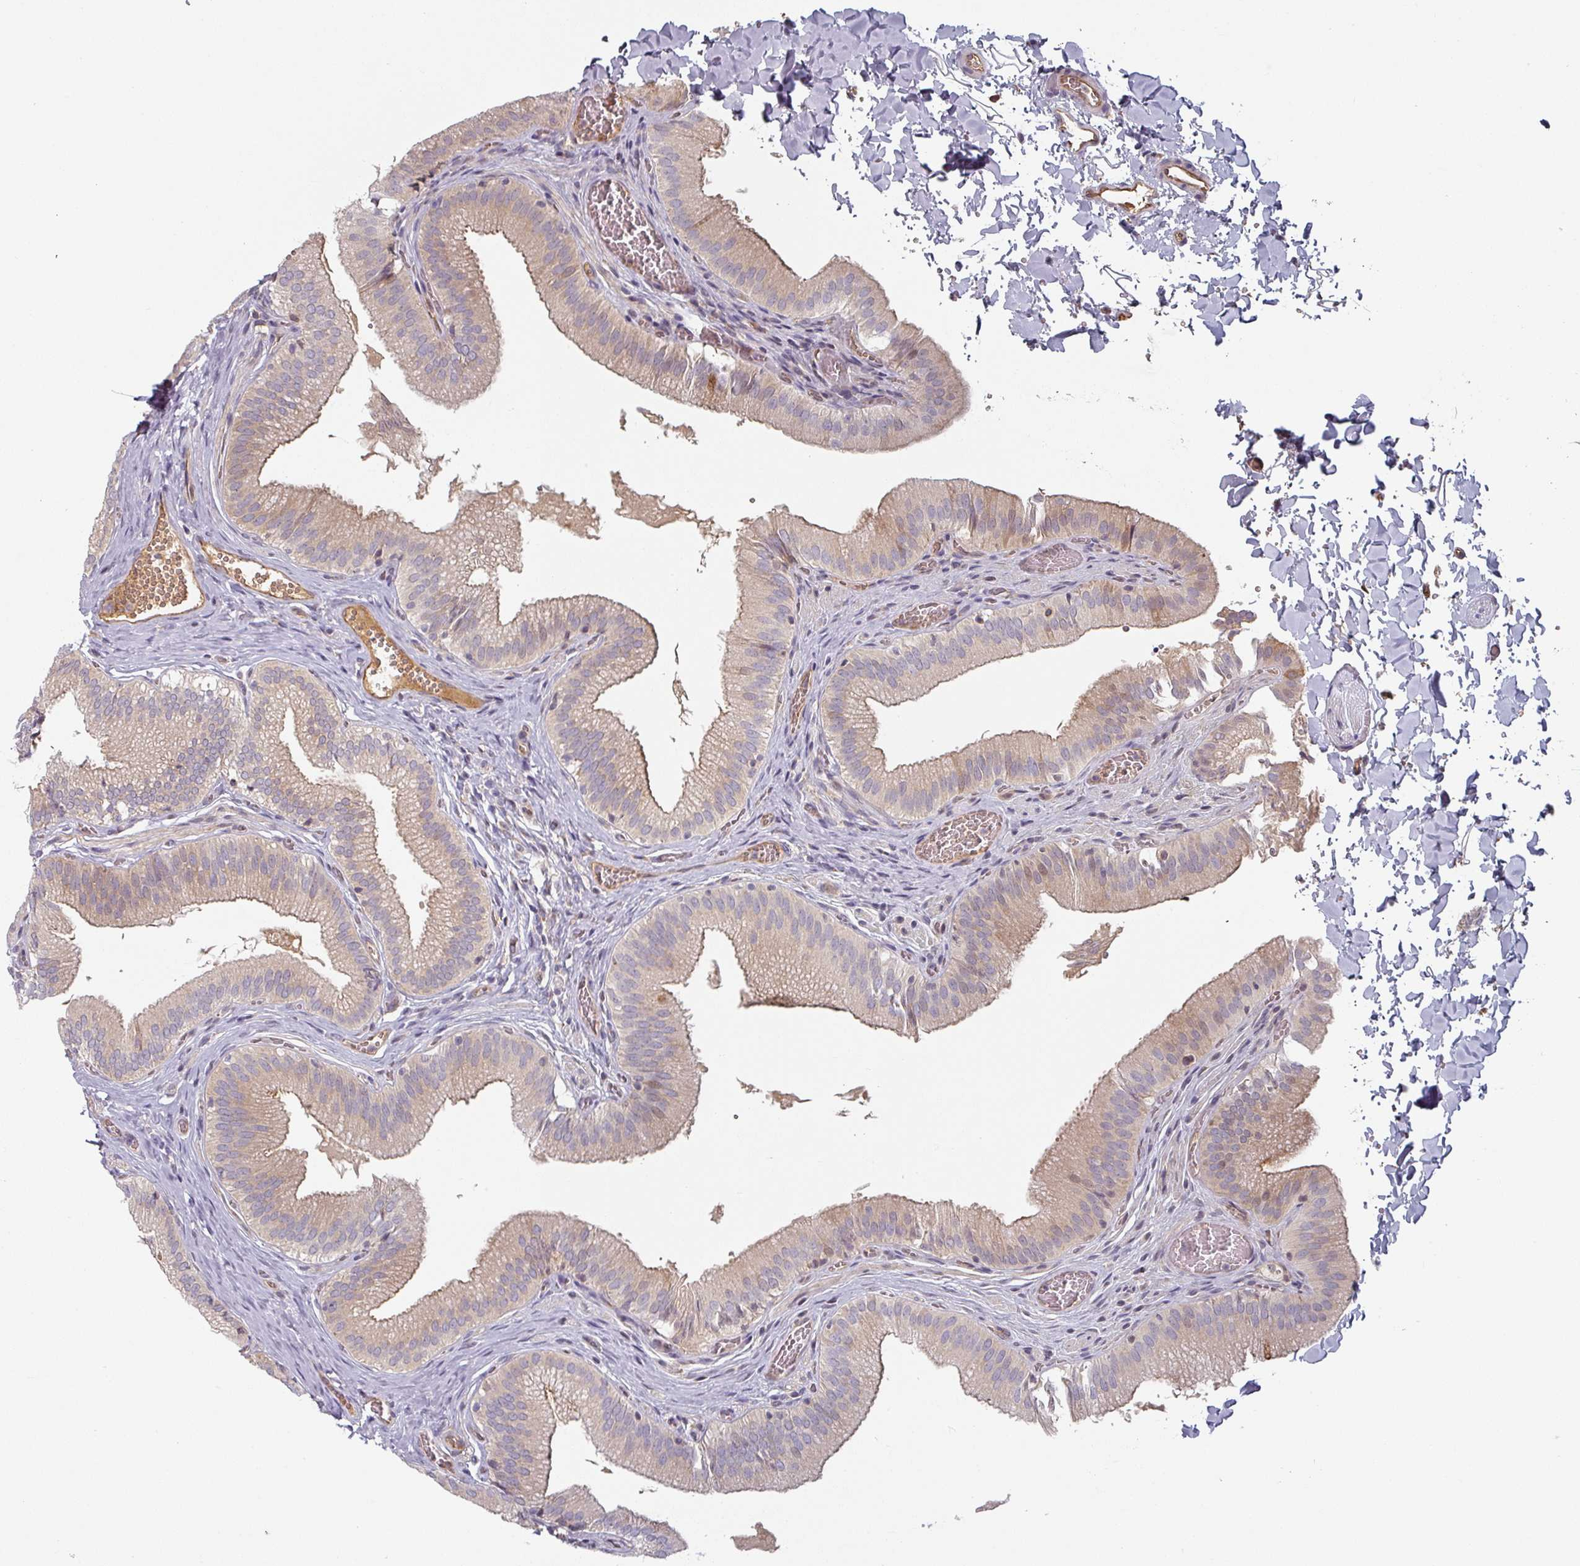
{"staining": {"intensity": "weak", "quantity": ">75%", "location": "cytoplasmic/membranous"}, "tissue": "gallbladder", "cell_type": "Glandular cells", "image_type": "normal", "snomed": [{"axis": "morphology", "description": "Normal tissue, NOS"}, {"axis": "topography", "description": "Gallbladder"}, {"axis": "topography", "description": "Peripheral nerve tissue"}], "caption": "High-magnification brightfield microscopy of normal gallbladder stained with DAB (brown) and counterstained with hematoxylin (blue). glandular cells exhibit weak cytoplasmic/membranous positivity is identified in about>75% of cells.", "gene": "CEP78", "patient": {"sex": "male", "age": 17}}